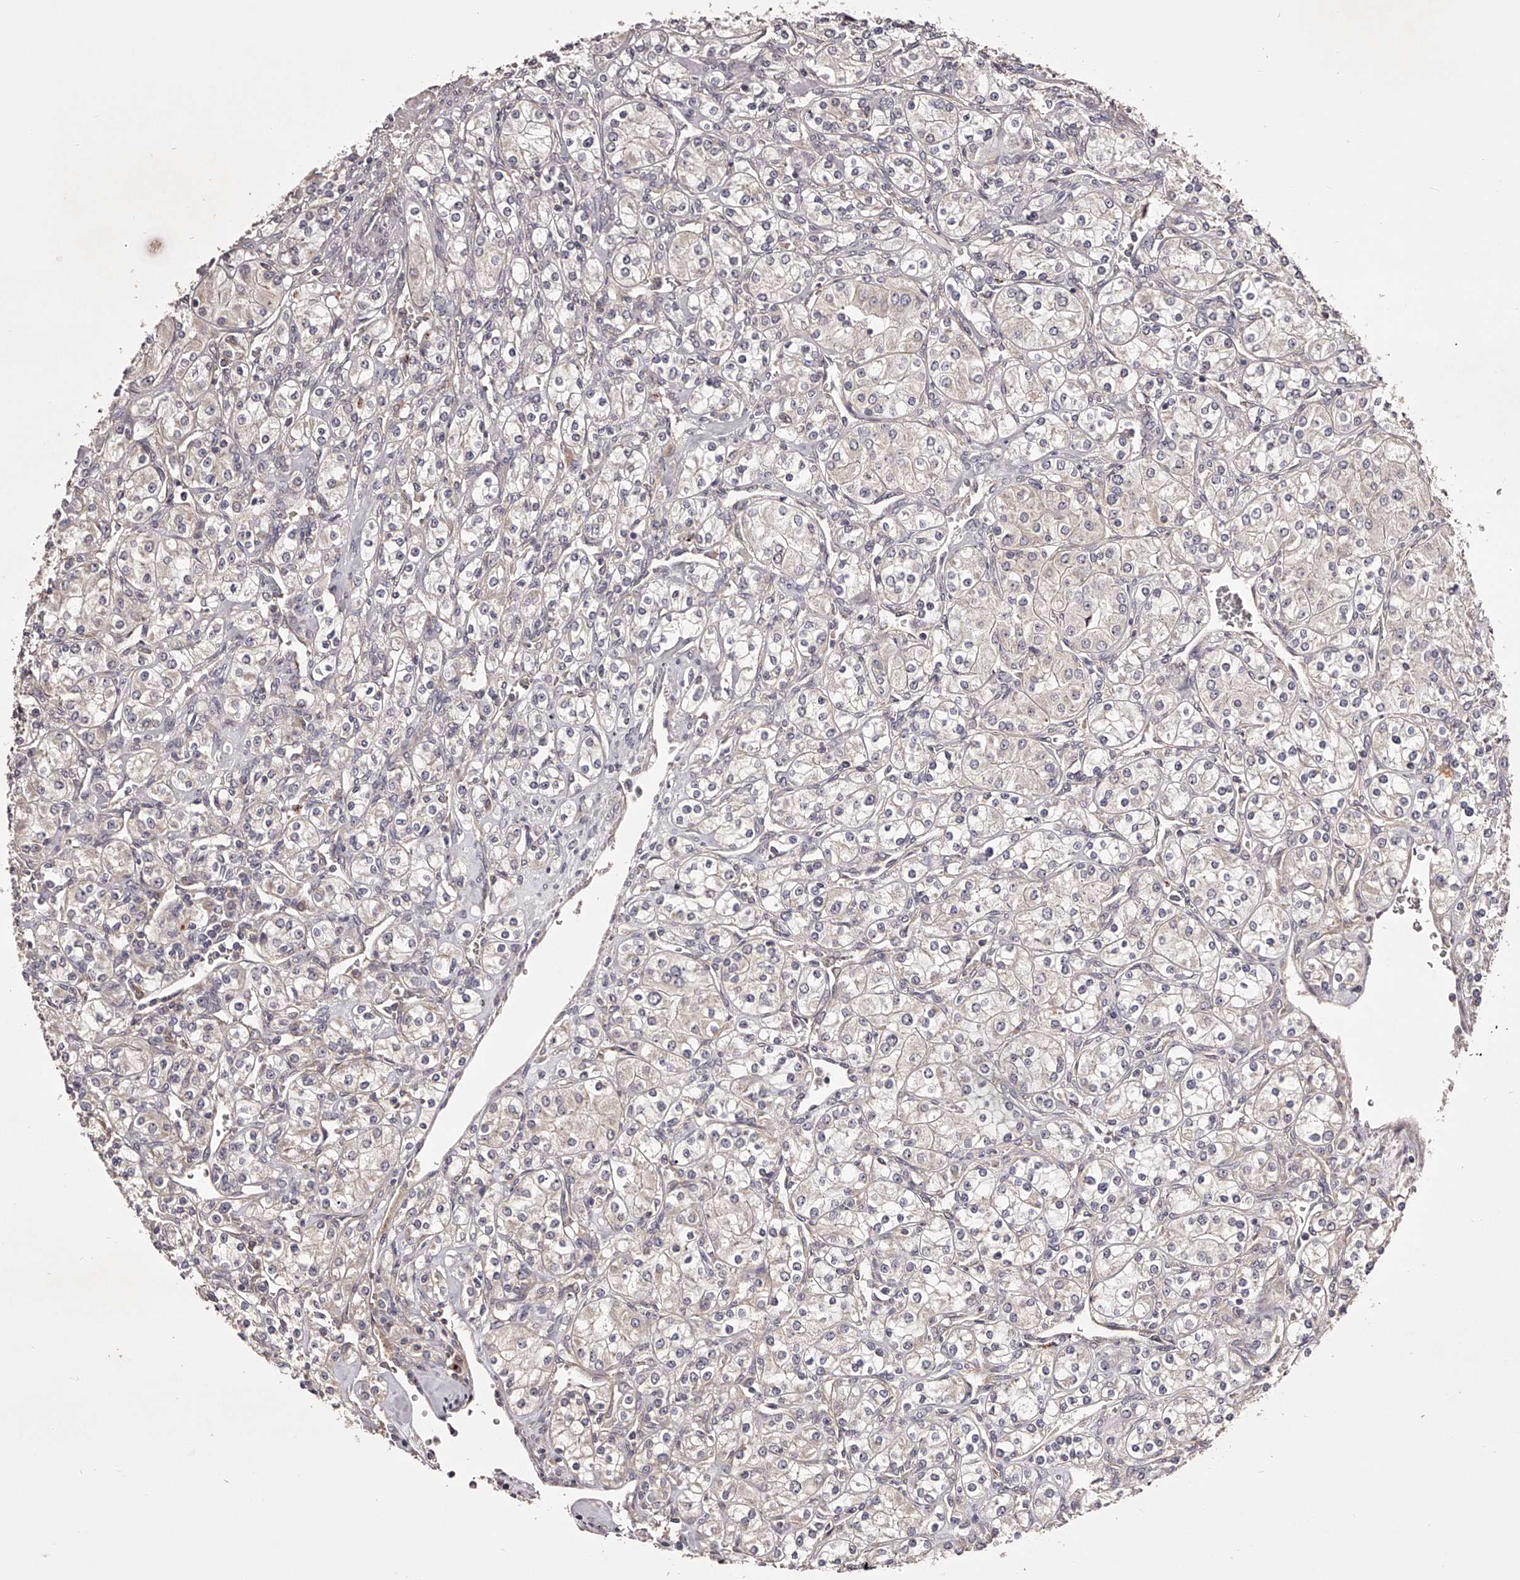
{"staining": {"intensity": "weak", "quantity": "<25%", "location": "cytoplasmic/membranous"}, "tissue": "renal cancer", "cell_type": "Tumor cells", "image_type": "cancer", "snomed": [{"axis": "morphology", "description": "Adenocarcinoma, NOS"}, {"axis": "topography", "description": "Kidney"}], "caption": "Immunohistochemistry (IHC) of human renal cancer exhibits no expression in tumor cells. (DAB (3,3'-diaminobenzidine) immunohistochemistry visualized using brightfield microscopy, high magnification).", "gene": "ODF2L", "patient": {"sex": "male", "age": 77}}